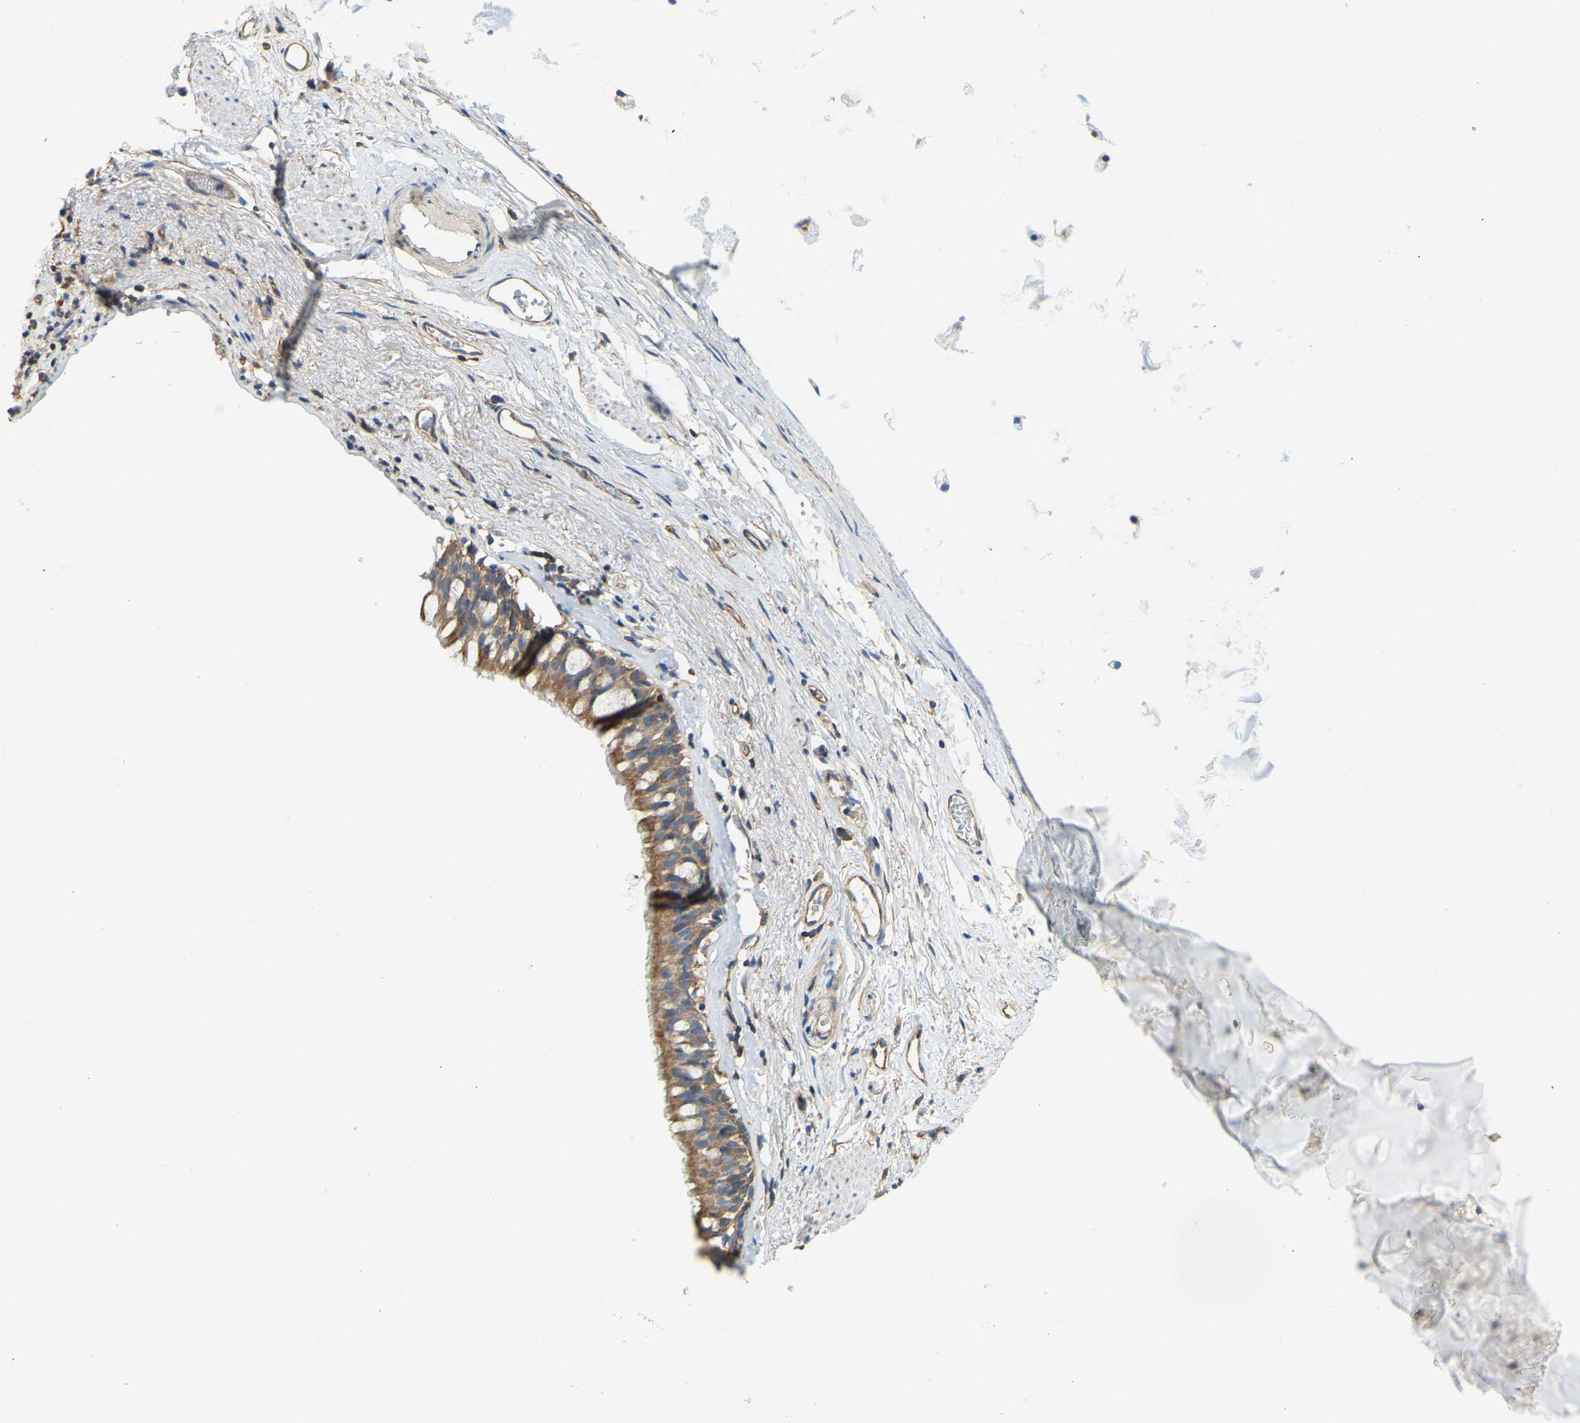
{"staining": {"intensity": "moderate", "quantity": ">75%", "location": "cytoplasmic/membranous"}, "tissue": "bronchus", "cell_type": "Respiratory epithelial cells", "image_type": "normal", "snomed": [{"axis": "morphology", "description": "Normal tissue, NOS"}, {"axis": "topography", "description": "Cartilage tissue"}, {"axis": "topography", "description": "Bronchus"}], "caption": "Immunohistochemistry staining of benign bronchus, which reveals medium levels of moderate cytoplasmic/membranous staining in approximately >75% of respiratory epithelial cells indicating moderate cytoplasmic/membranous protein staining. The staining was performed using DAB (3,3'-diaminobenzidine) (brown) for protein detection and nuclei were counterstained in hematoxylin (blue).", "gene": "AHNAK", "patient": {"sex": "female", "age": 53}}